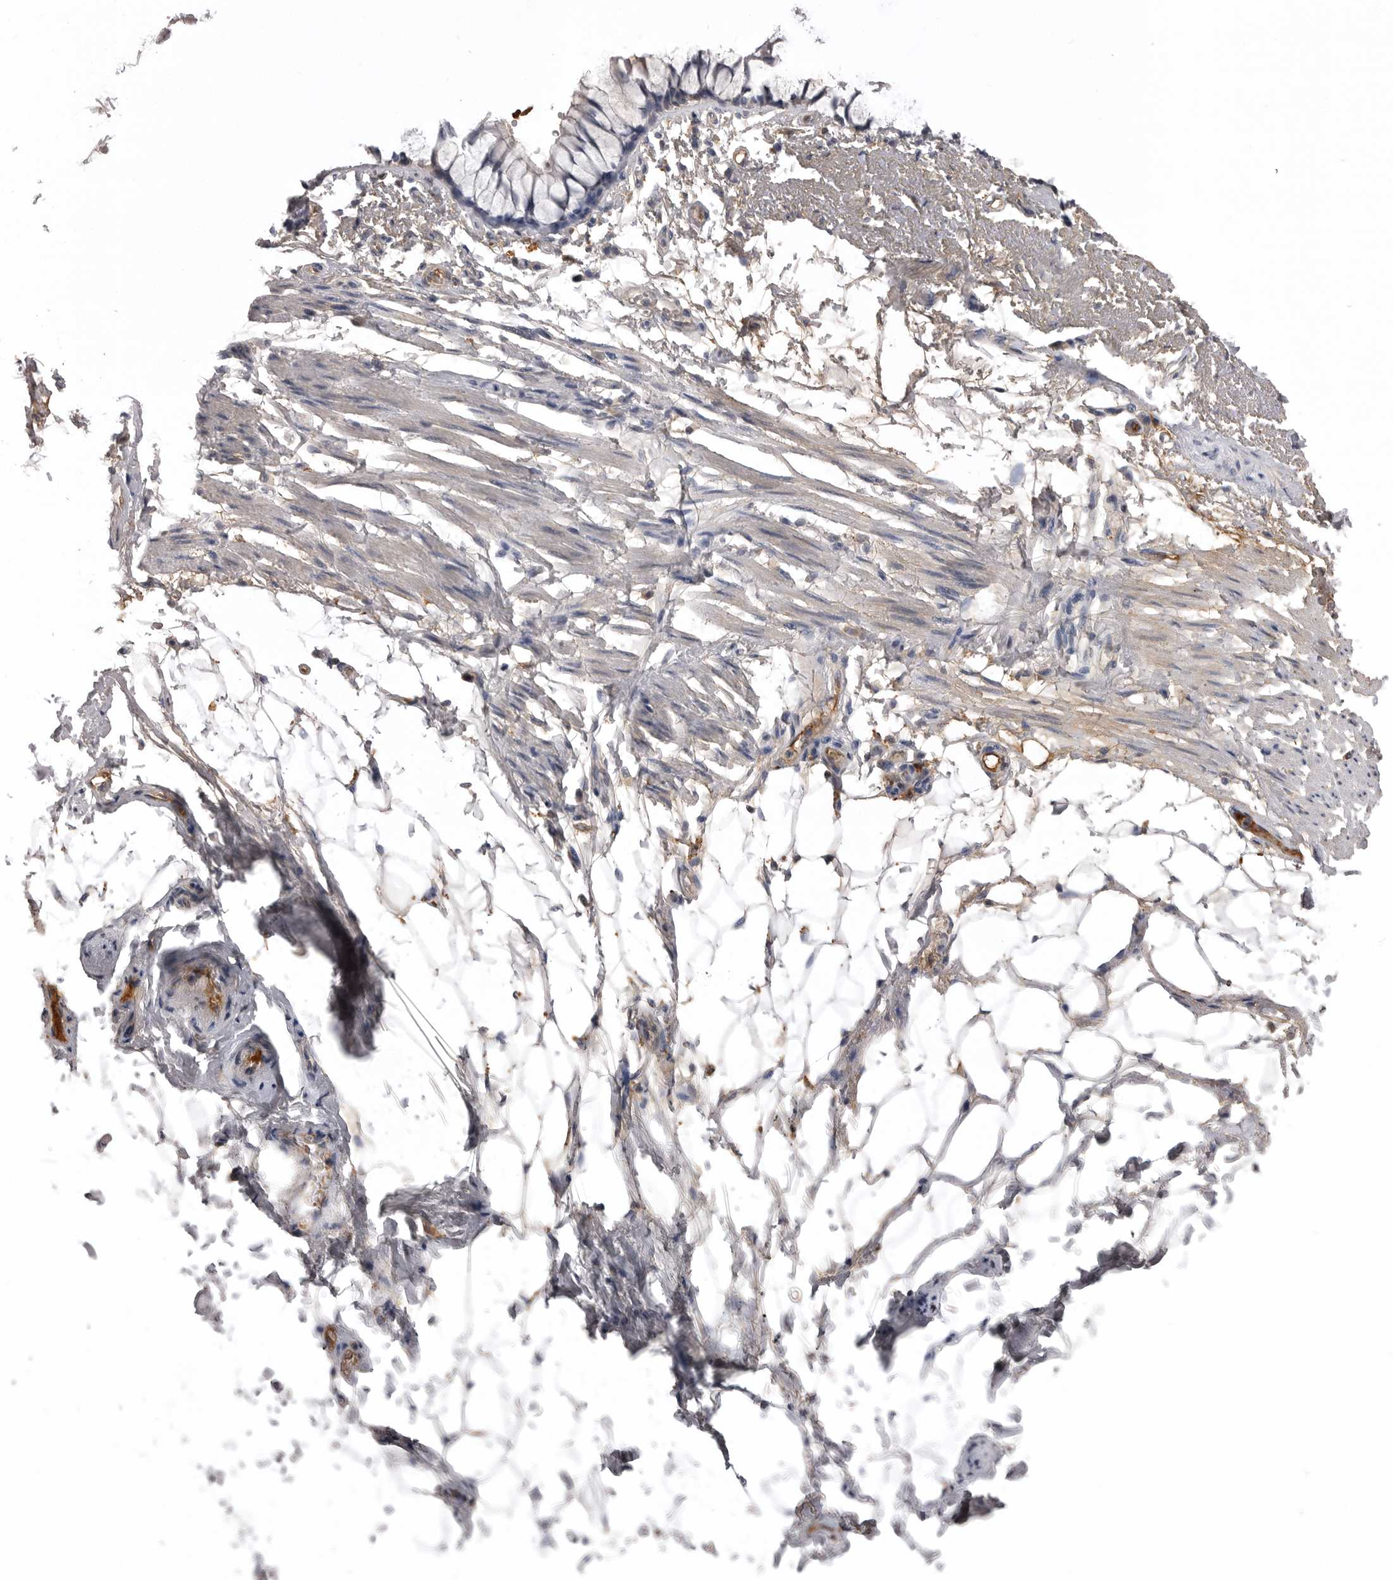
{"staining": {"intensity": "weak", "quantity": "25%-75%", "location": "cytoplasmic/membranous"}, "tissue": "adipose tissue", "cell_type": "Adipocytes", "image_type": "normal", "snomed": [{"axis": "morphology", "description": "Normal tissue, NOS"}, {"axis": "topography", "description": "Cartilage tissue"}, {"axis": "topography", "description": "Bronchus"}], "caption": "DAB (3,3'-diaminobenzidine) immunohistochemical staining of unremarkable adipose tissue demonstrates weak cytoplasmic/membranous protein positivity in approximately 25%-75% of adipocytes.", "gene": "AHSG", "patient": {"sex": "female", "age": 73}}